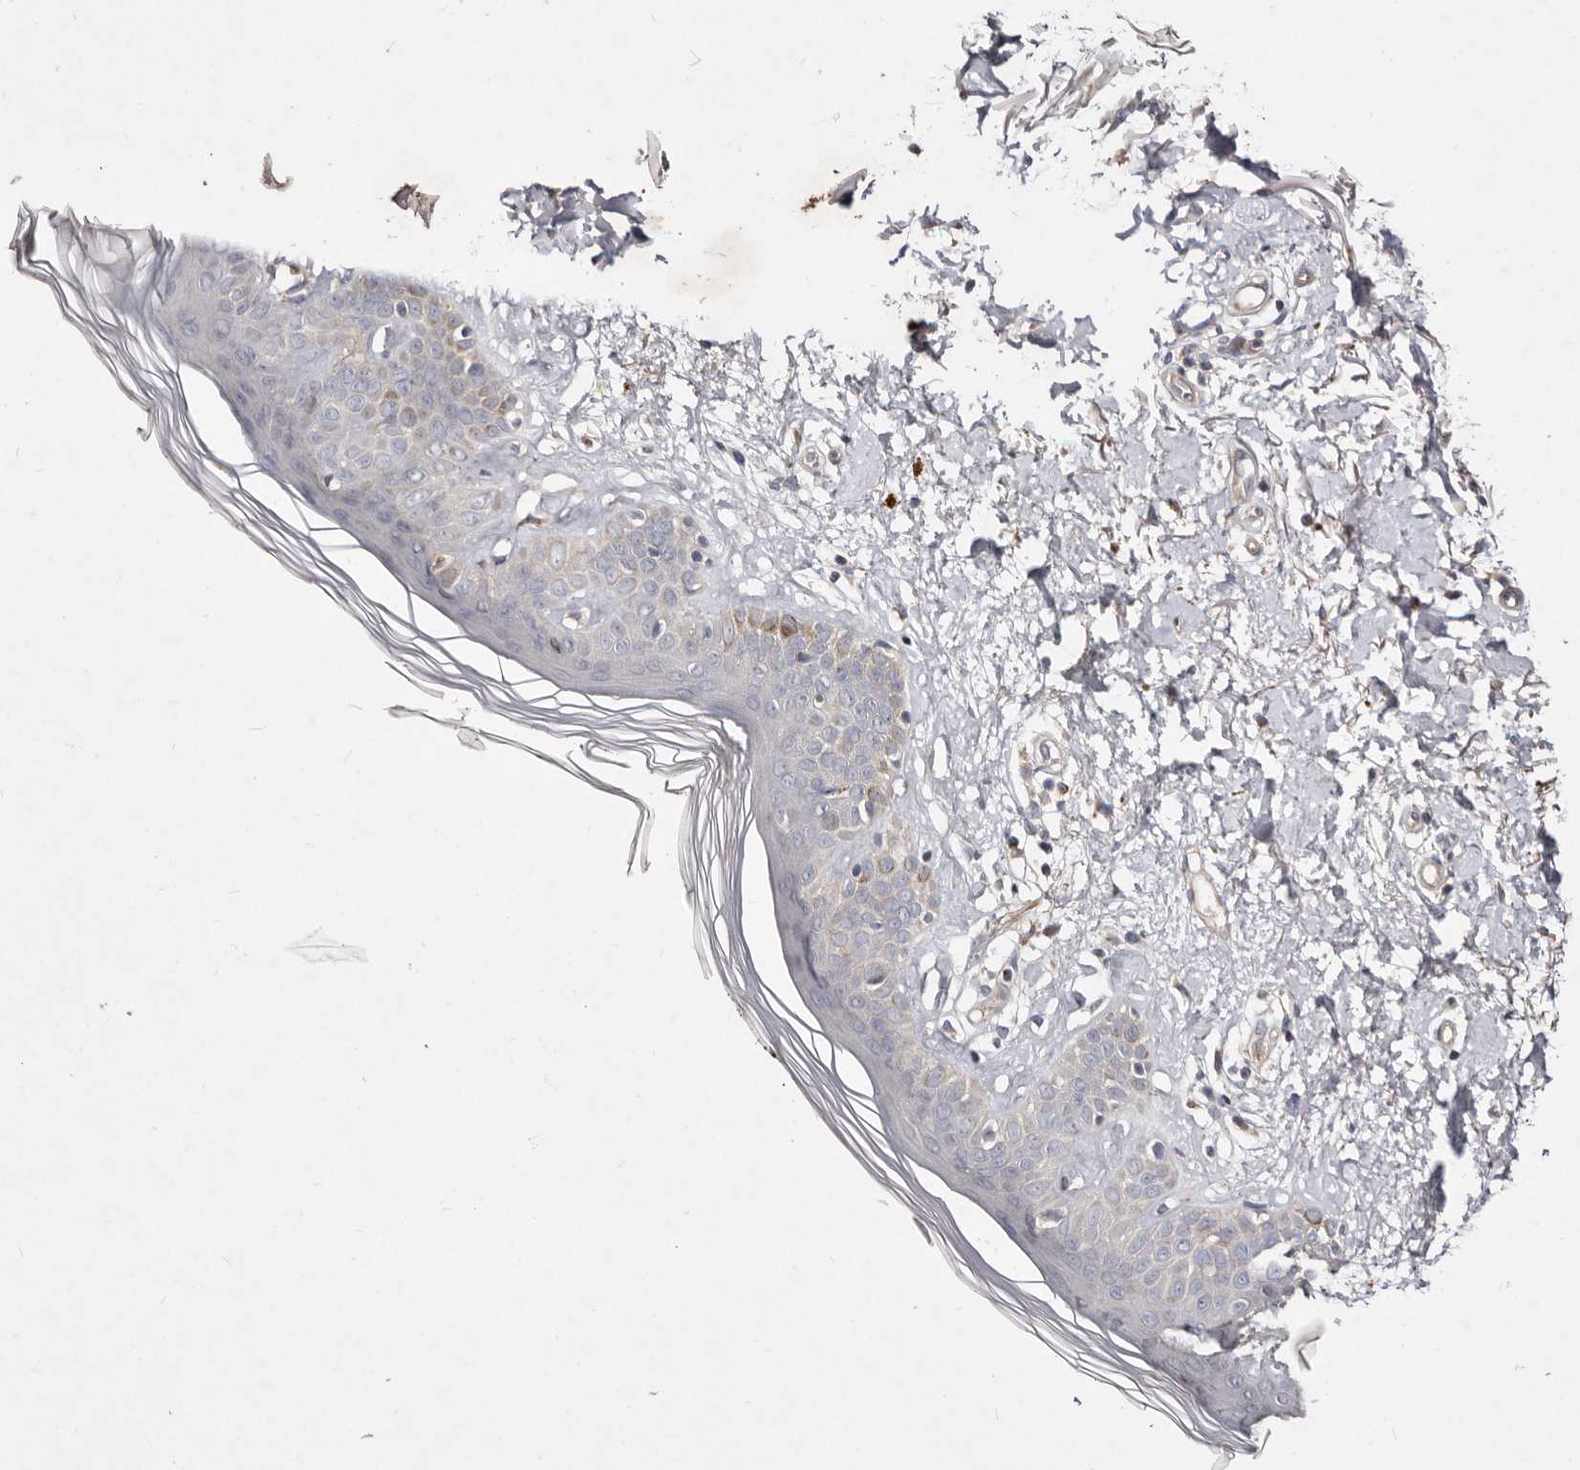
{"staining": {"intensity": "negative", "quantity": "none", "location": "none"}, "tissue": "skin", "cell_type": "Fibroblasts", "image_type": "normal", "snomed": [{"axis": "morphology", "description": "Normal tissue, NOS"}, {"axis": "topography", "description": "Skin"}], "caption": "High magnification brightfield microscopy of benign skin stained with DAB (3,3'-diaminobenzidine) (brown) and counterstained with hematoxylin (blue): fibroblasts show no significant staining. The staining was performed using DAB (3,3'-diaminobenzidine) to visualize the protein expression in brown, while the nuclei were stained in blue with hematoxylin (Magnification: 20x).", "gene": "SLC25A20", "patient": {"sex": "female", "age": 64}}